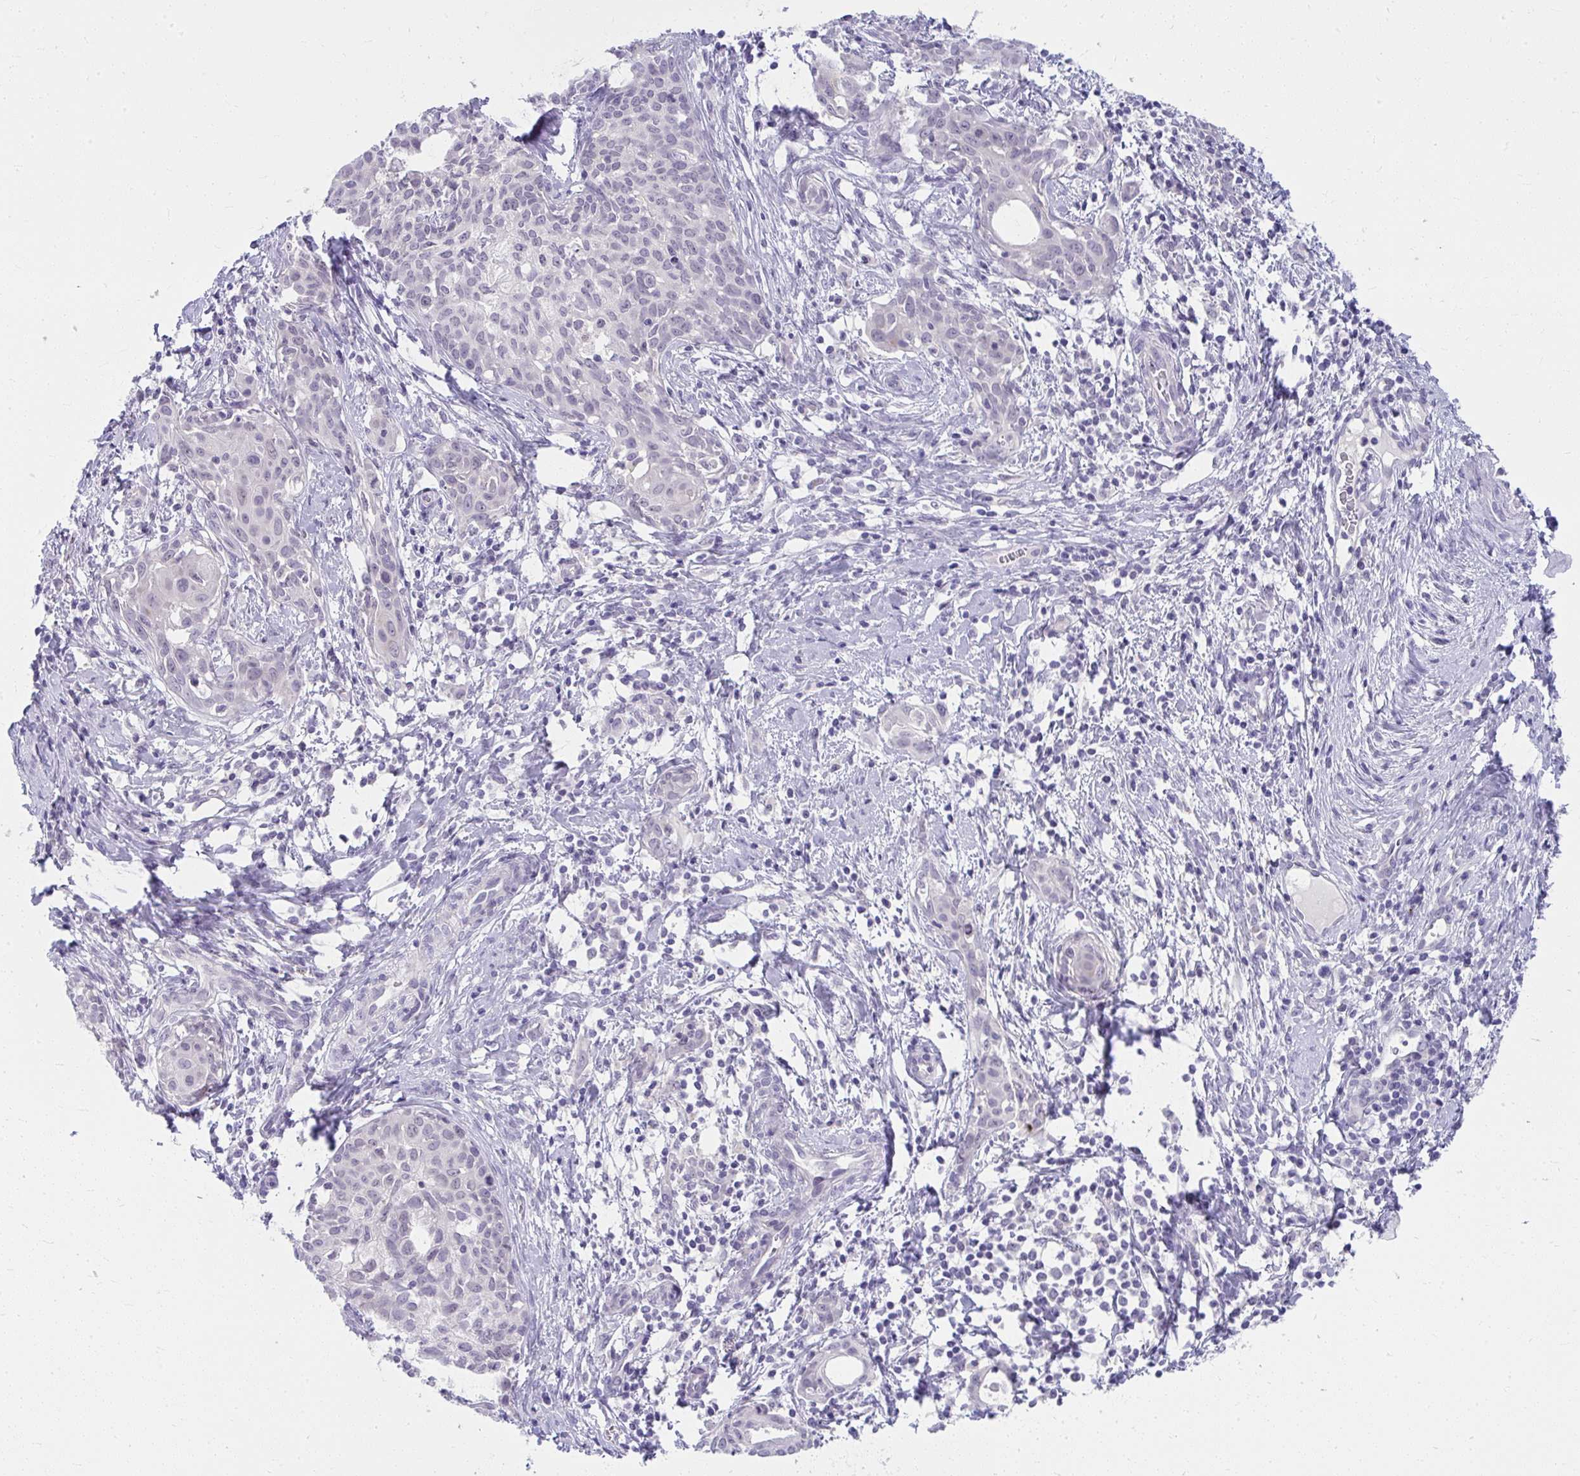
{"staining": {"intensity": "negative", "quantity": "none", "location": "none"}, "tissue": "cervical cancer", "cell_type": "Tumor cells", "image_type": "cancer", "snomed": [{"axis": "morphology", "description": "Squamous cell carcinoma, NOS"}, {"axis": "topography", "description": "Cervix"}], "caption": "Immunohistochemistry (IHC) histopathology image of neoplastic tissue: human cervical cancer stained with DAB (3,3'-diaminobenzidine) demonstrates no significant protein staining in tumor cells. (DAB immunohistochemistry (IHC) visualized using brightfield microscopy, high magnification).", "gene": "UGT3A2", "patient": {"sex": "female", "age": 52}}